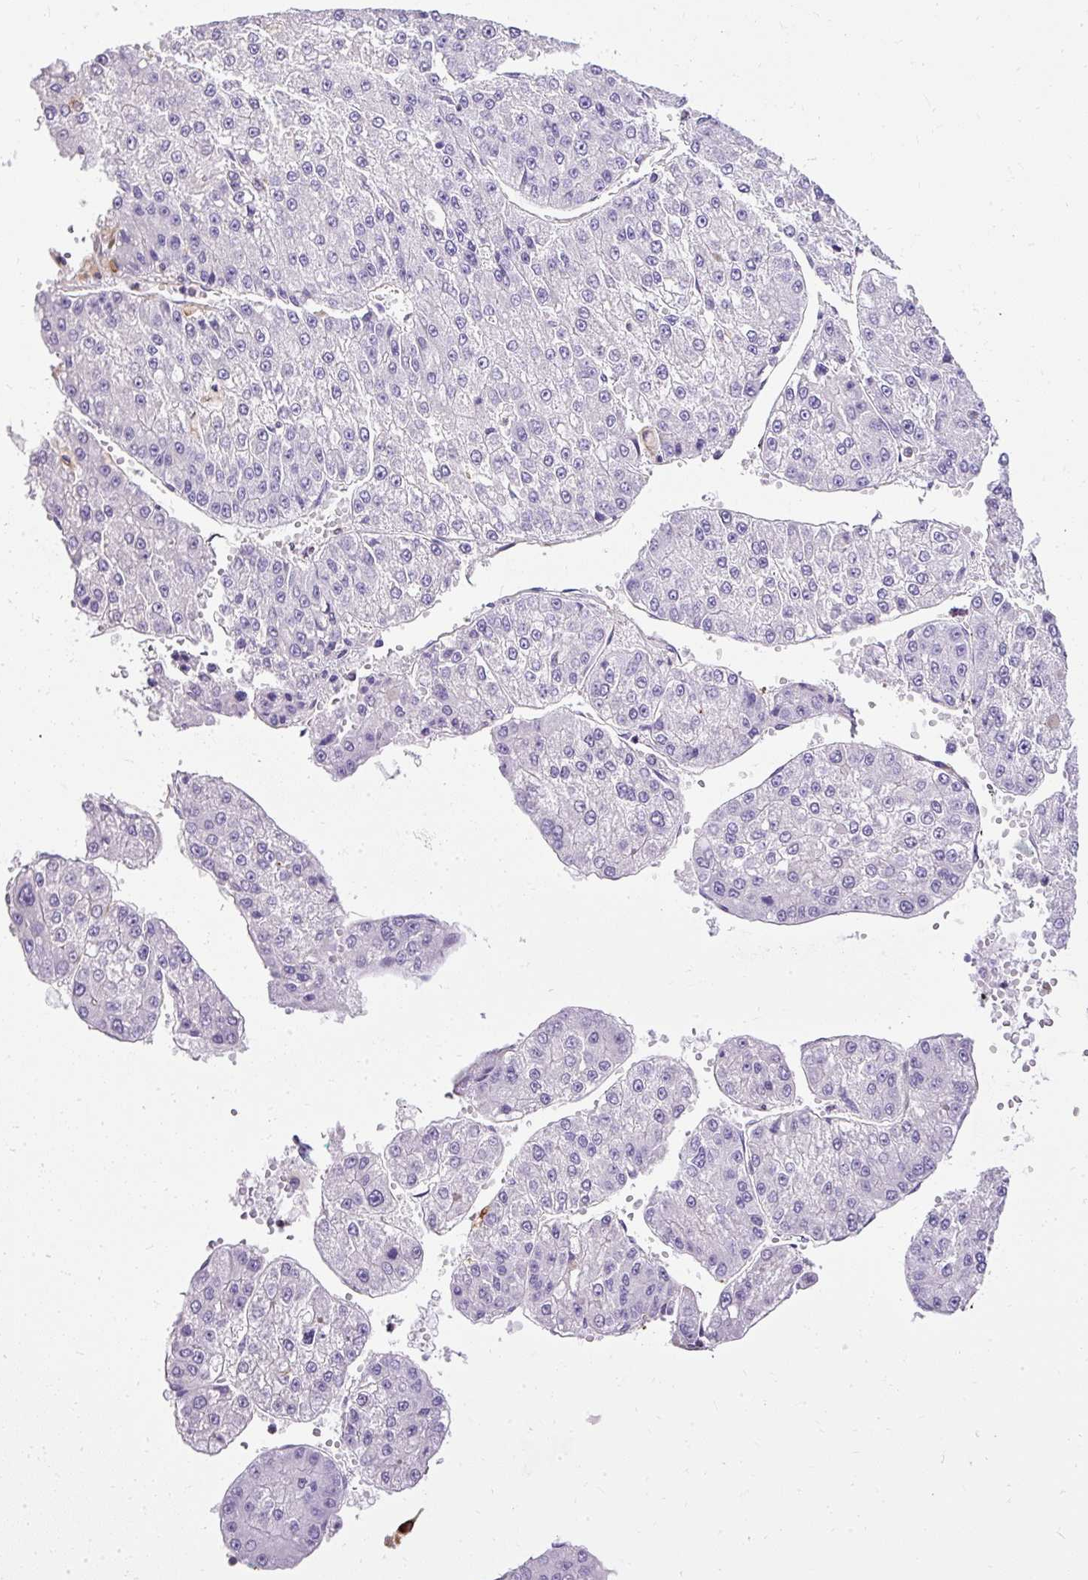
{"staining": {"intensity": "negative", "quantity": "none", "location": "none"}, "tissue": "liver cancer", "cell_type": "Tumor cells", "image_type": "cancer", "snomed": [{"axis": "morphology", "description": "Carcinoma, Hepatocellular, NOS"}, {"axis": "topography", "description": "Liver"}], "caption": "High magnification brightfield microscopy of liver cancer (hepatocellular carcinoma) stained with DAB (brown) and counterstained with hematoxylin (blue): tumor cells show no significant positivity. (Immunohistochemistry, brightfield microscopy, high magnification).", "gene": "PLS1", "patient": {"sex": "female", "age": 73}}